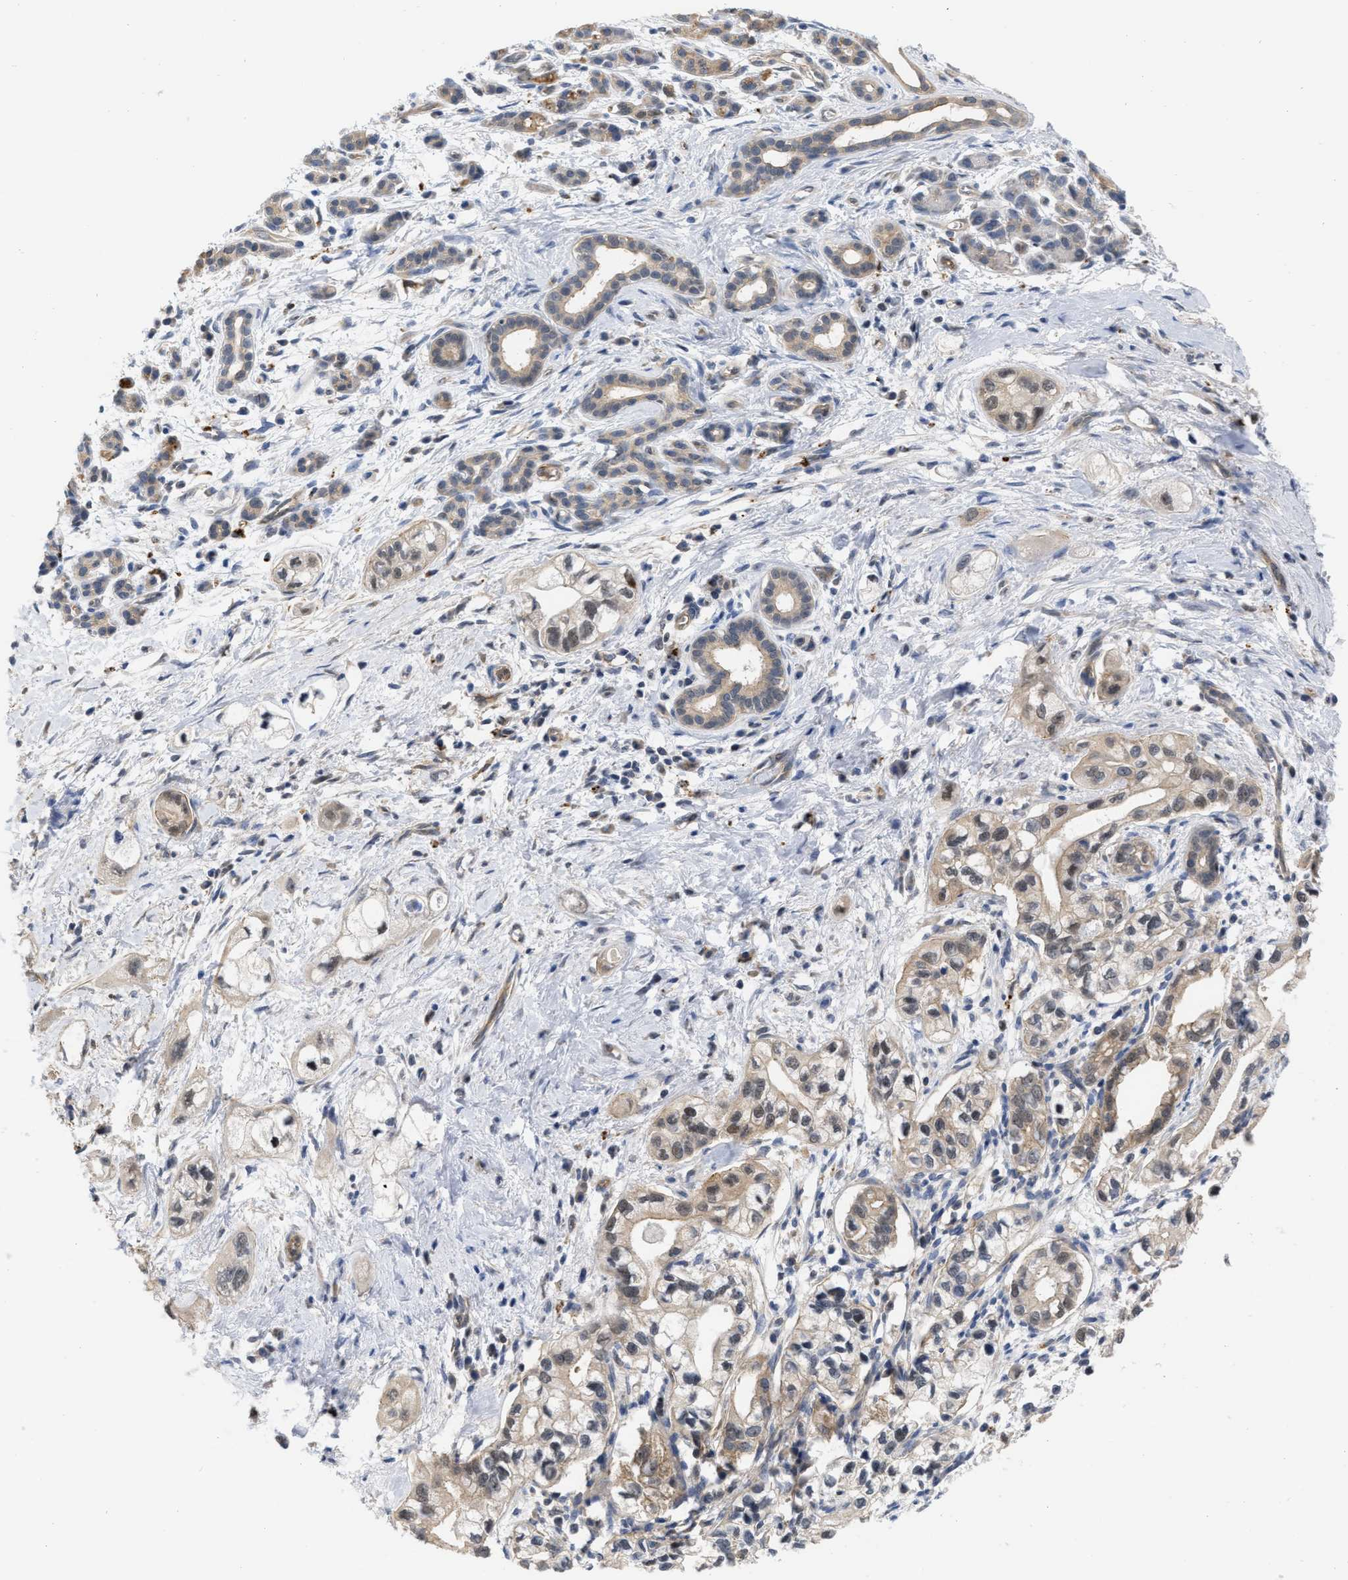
{"staining": {"intensity": "weak", "quantity": "<25%", "location": "cytoplasmic/membranous"}, "tissue": "pancreatic cancer", "cell_type": "Tumor cells", "image_type": "cancer", "snomed": [{"axis": "morphology", "description": "Adenocarcinoma, NOS"}, {"axis": "topography", "description": "Pancreas"}], "caption": "Tumor cells show no significant positivity in pancreatic cancer.", "gene": "NAPEPLD", "patient": {"sex": "male", "age": 74}}